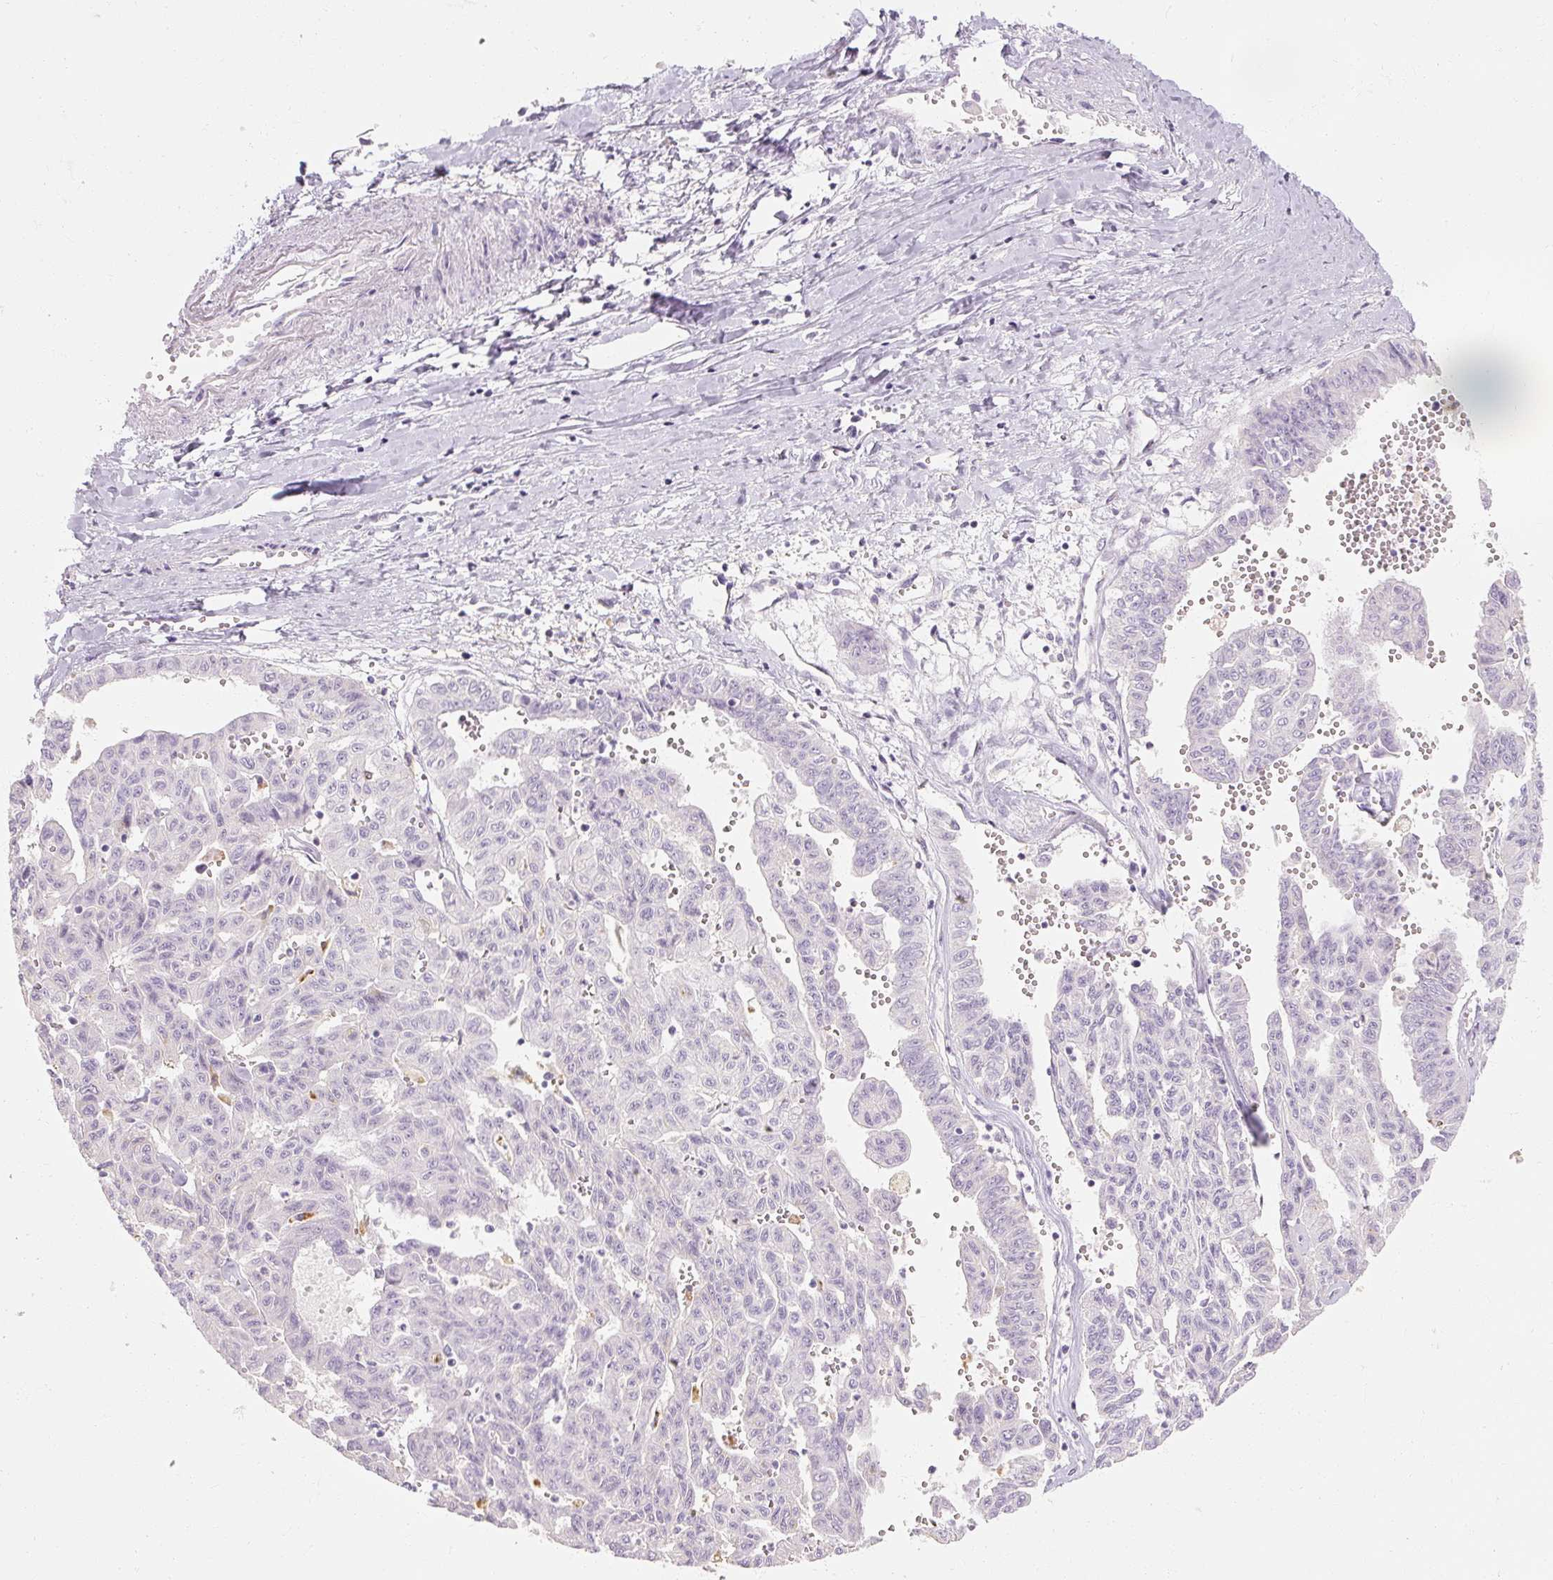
{"staining": {"intensity": "negative", "quantity": "none", "location": "none"}, "tissue": "liver cancer", "cell_type": "Tumor cells", "image_type": "cancer", "snomed": [{"axis": "morphology", "description": "Cholangiocarcinoma"}, {"axis": "topography", "description": "Liver"}], "caption": "The image exhibits no significant positivity in tumor cells of liver cancer.", "gene": "NFE2L3", "patient": {"sex": "female", "age": 77}}